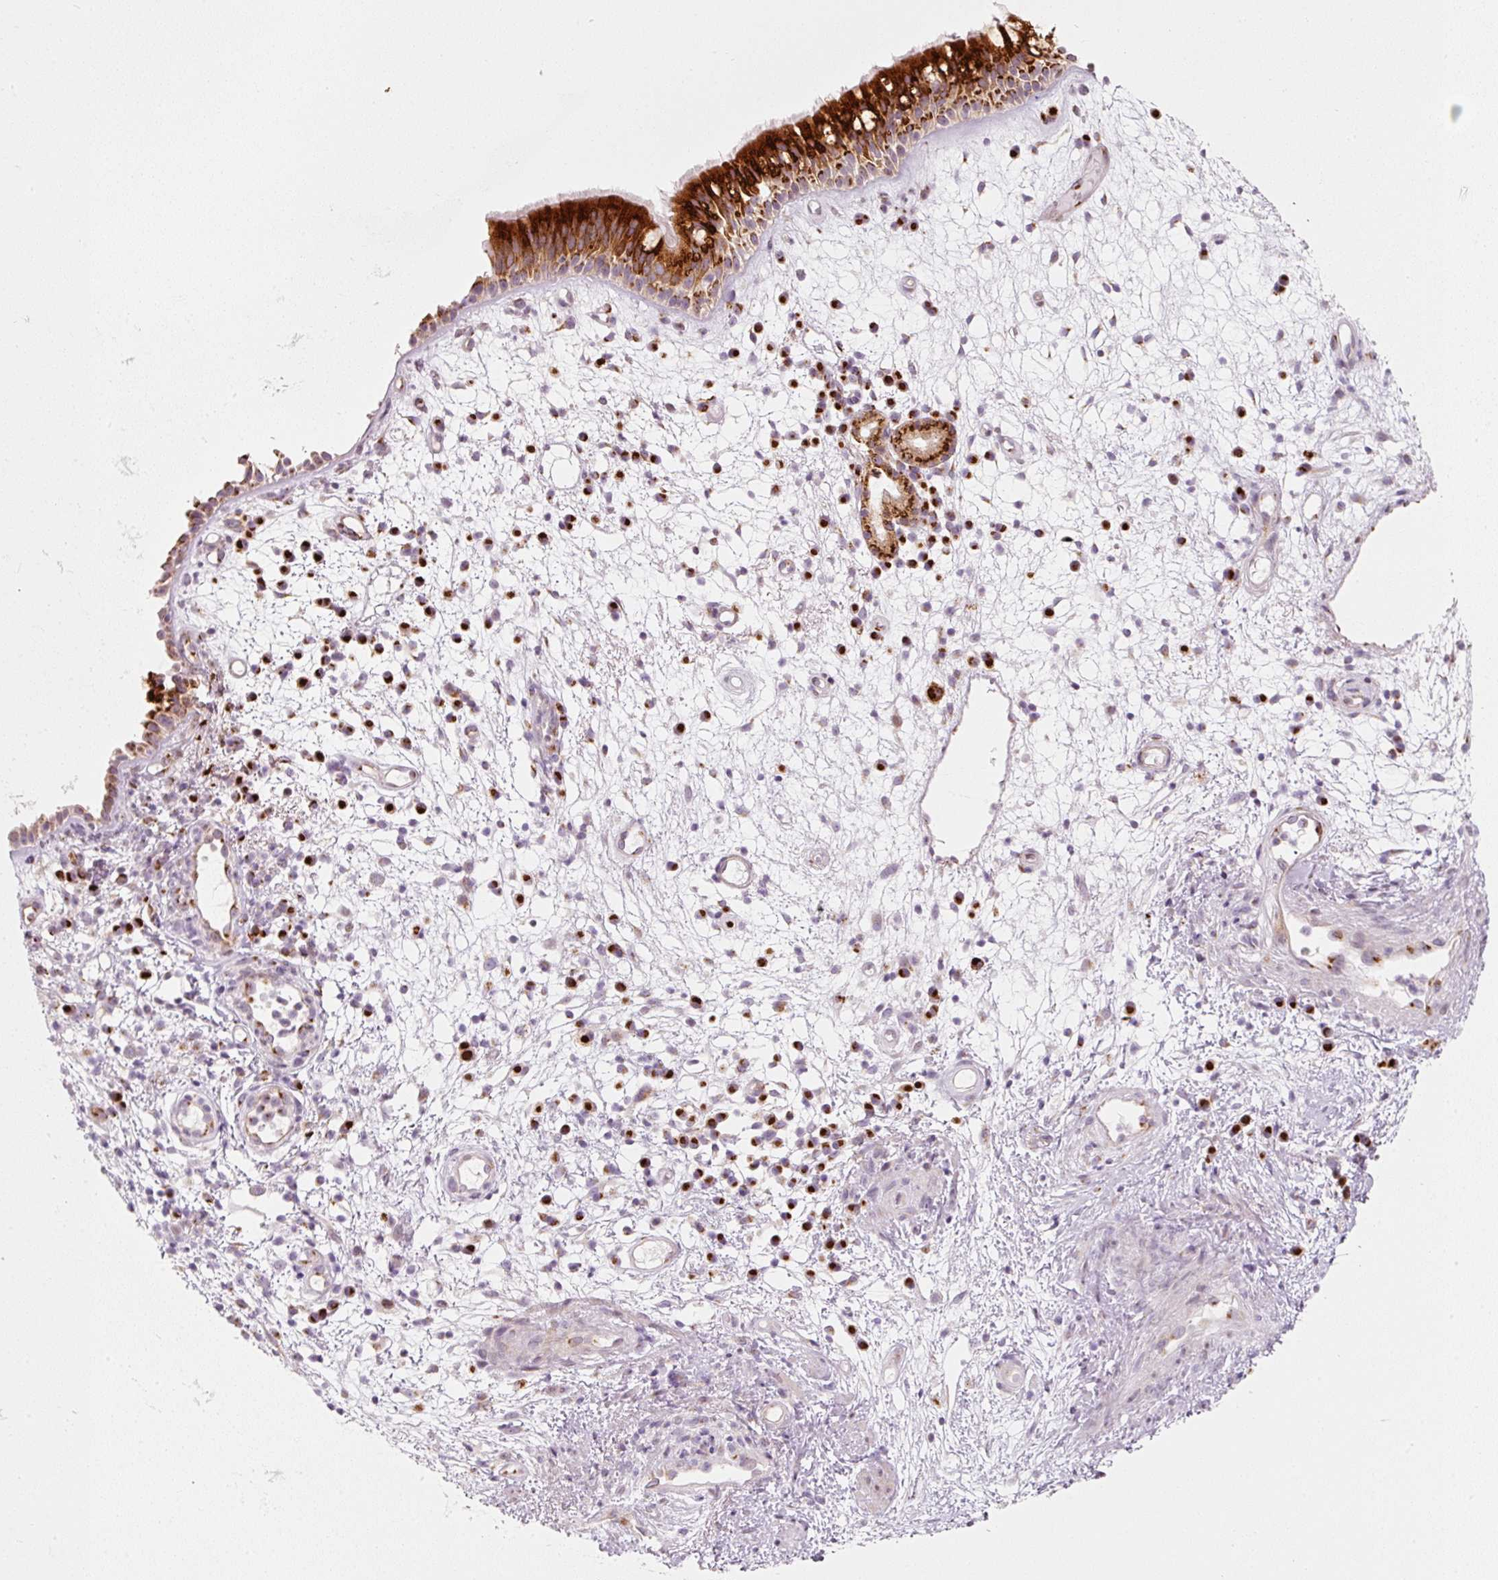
{"staining": {"intensity": "strong", "quantity": ">75%", "location": "cytoplasmic/membranous"}, "tissue": "nasopharynx", "cell_type": "Respiratory epithelial cells", "image_type": "normal", "snomed": [{"axis": "morphology", "description": "Normal tissue, NOS"}, {"axis": "morphology", "description": "Inflammation, NOS"}, {"axis": "topography", "description": "Nasopharynx"}], "caption": "Nasopharynx was stained to show a protein in brown. There is high levels of strong cytoplasmic/membranous expression in approximately >75% of respiratory epithelial cells. The staining is performed using DAB brown chromogen to label protein expression. The nuclei are counter-stained blue using hematoxylin.", "gene": "SLC20A1", "patient": {"sex": "male", "age": 54}}